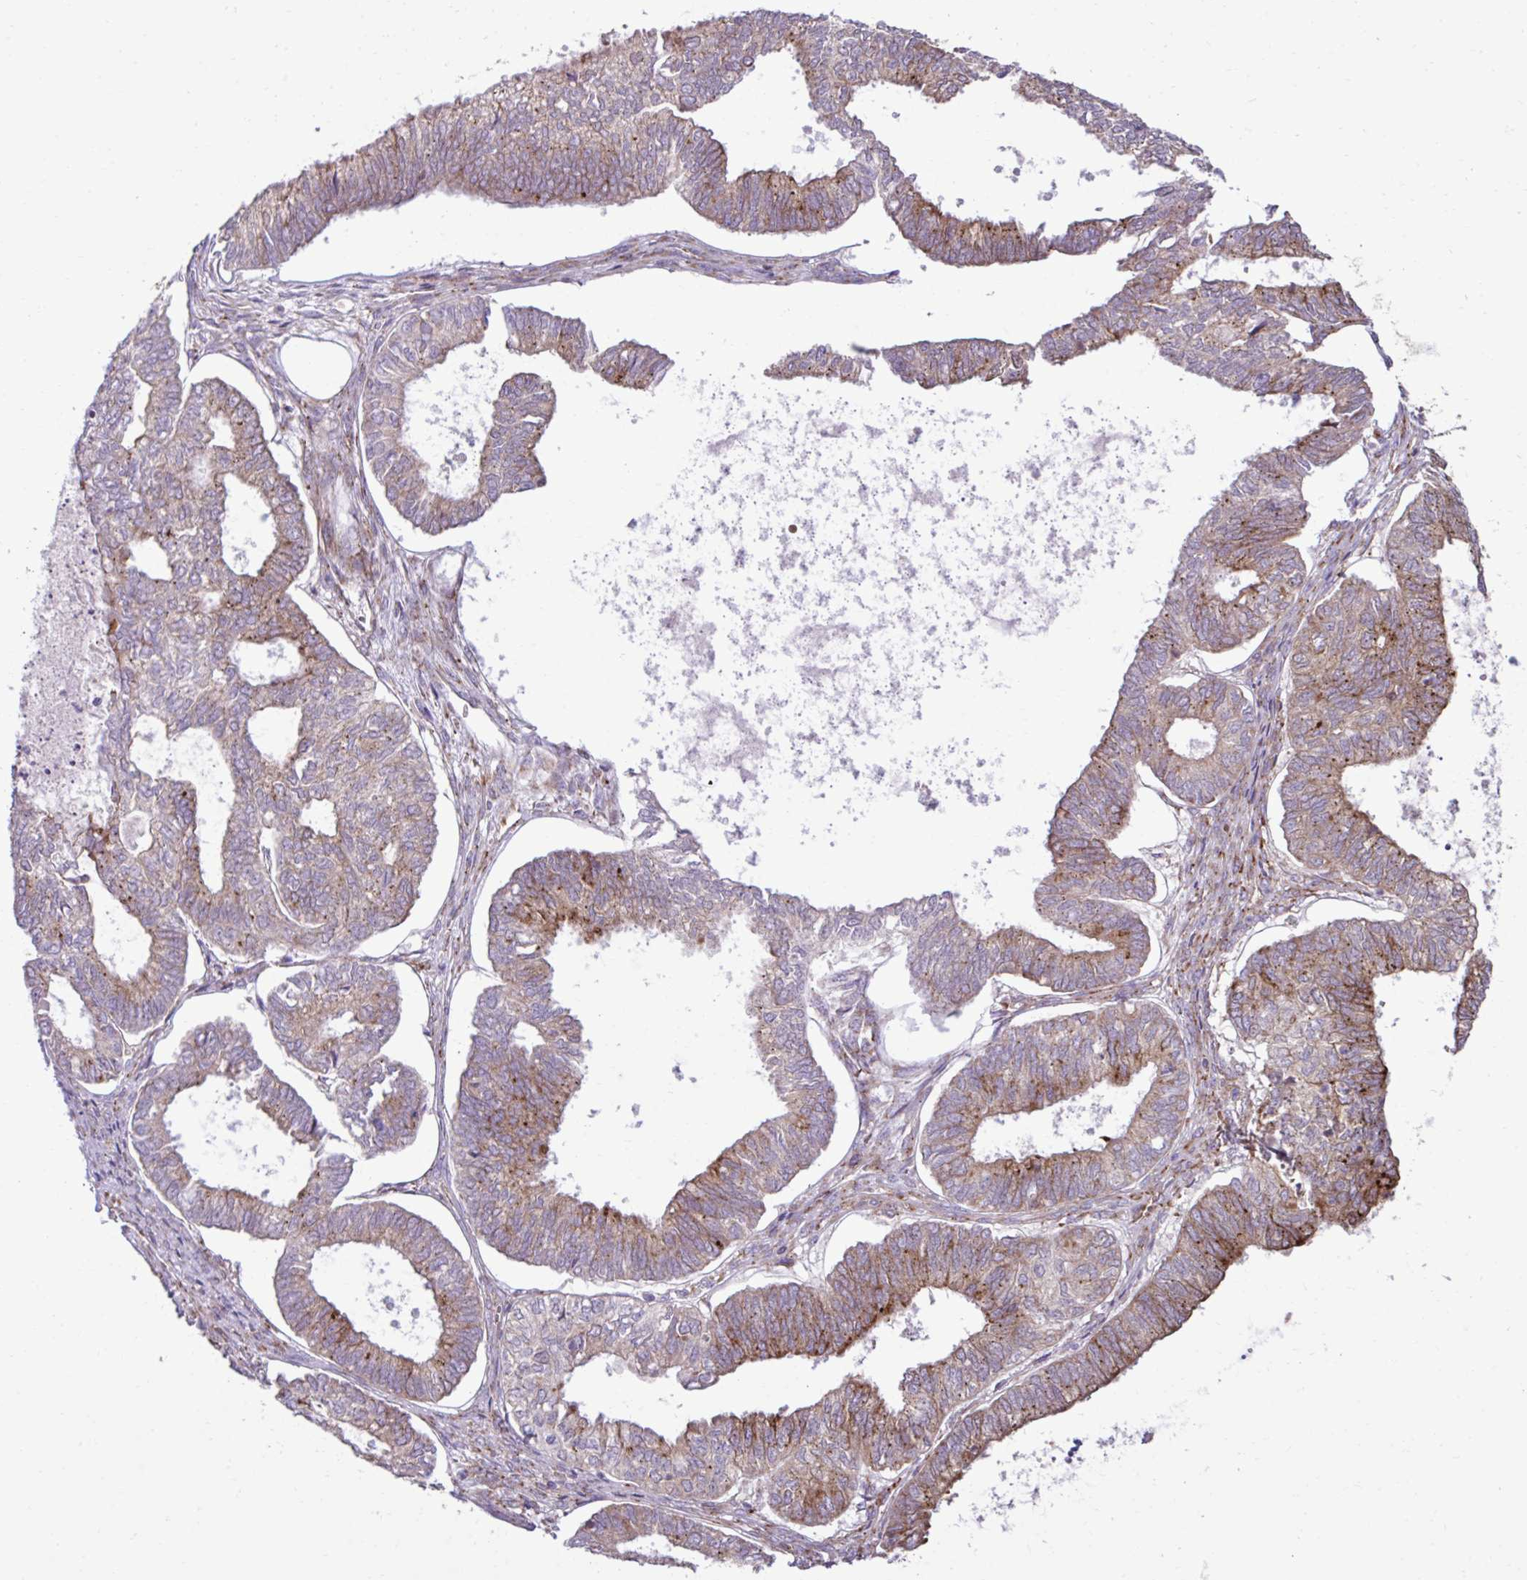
{"staining": {"intensity": "moderate", "quantity": "25%-75%", "location": "cytoplasmic/membranous"}, "tissue": "ovarian cancer", "cell_type": "Tumor cells", "image_type": "cancer", "snomed": [{"axis": "morphology", "description": "Carcinoma, endometroid"}, {"axis": "topography", "description": "Ovary"}], "caption": "A medium amount of moderate cytoplasmic/membranous positivity is appreciated in about 25%-75% of tumor cells in ovarian cancer tissue. (Brightfield microscopy of DAB IHC at high magnification).", "gene": "LIMS1", "patient": {"sex": "female", "age": 64}}